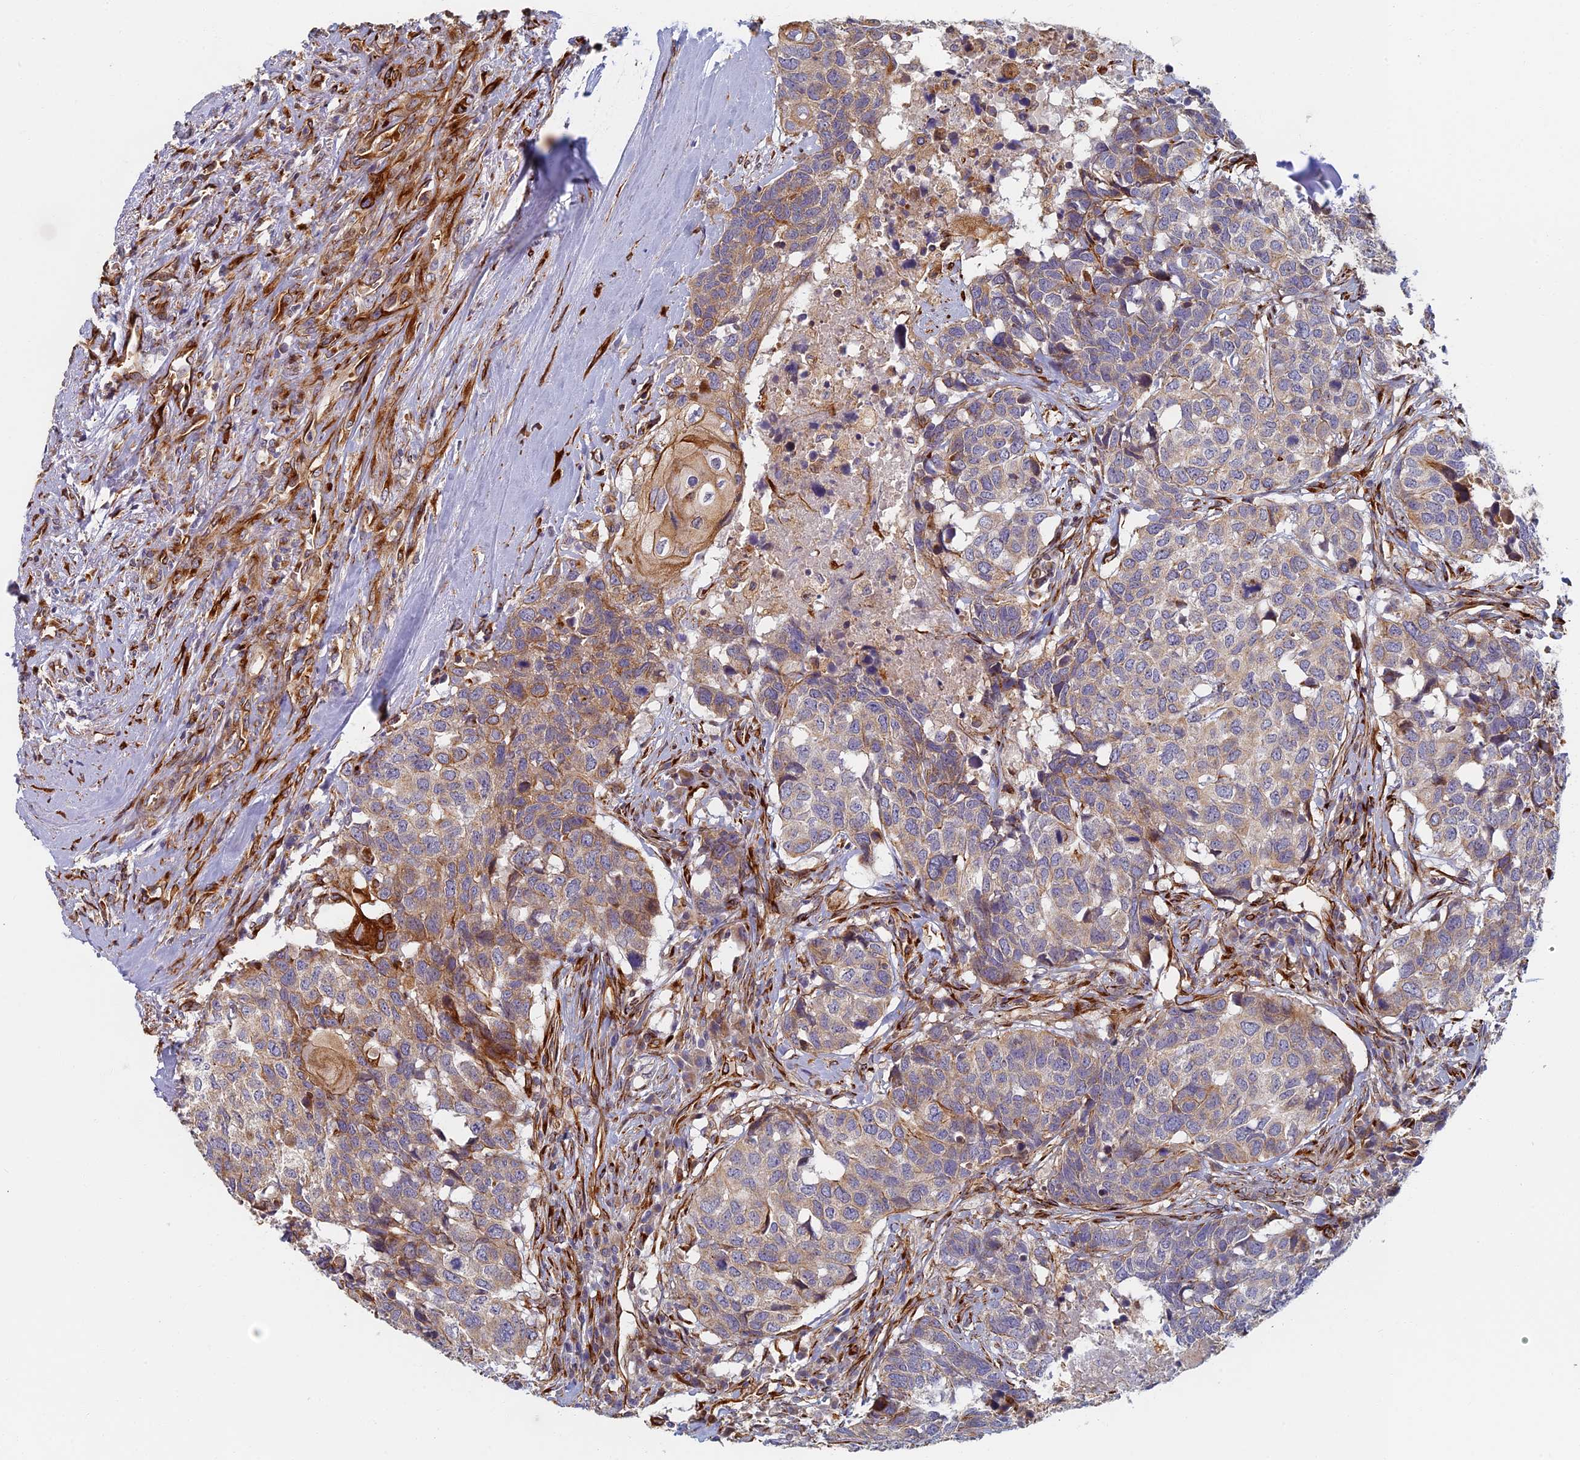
{"staining": {"intensity": "weak", "quantity": ">75%", "location": "cytoplasmic/membranous"}, "tissue": "head and neck cancer", "cell_type": "Tumor cells", "image_type": "cancer", "snomed": [{"axis": "morphology", "description": "Squamous cell carcinoma, NOS"}, {"axis": "topography", "description": "Head-Neck"}], "caption": "High-magnification brightfield microscopy of head and neck cancer stained with DAB (3,3'-diaminobenzidine) (brown) and counterstained with hematoxylin (blue). tumor cells exhibit weak cytoplasmic/membranous staining is identified in approximately>75% of cells.", "gene": "ABCB10", "patient": {"sex": "male", "age": 66}}